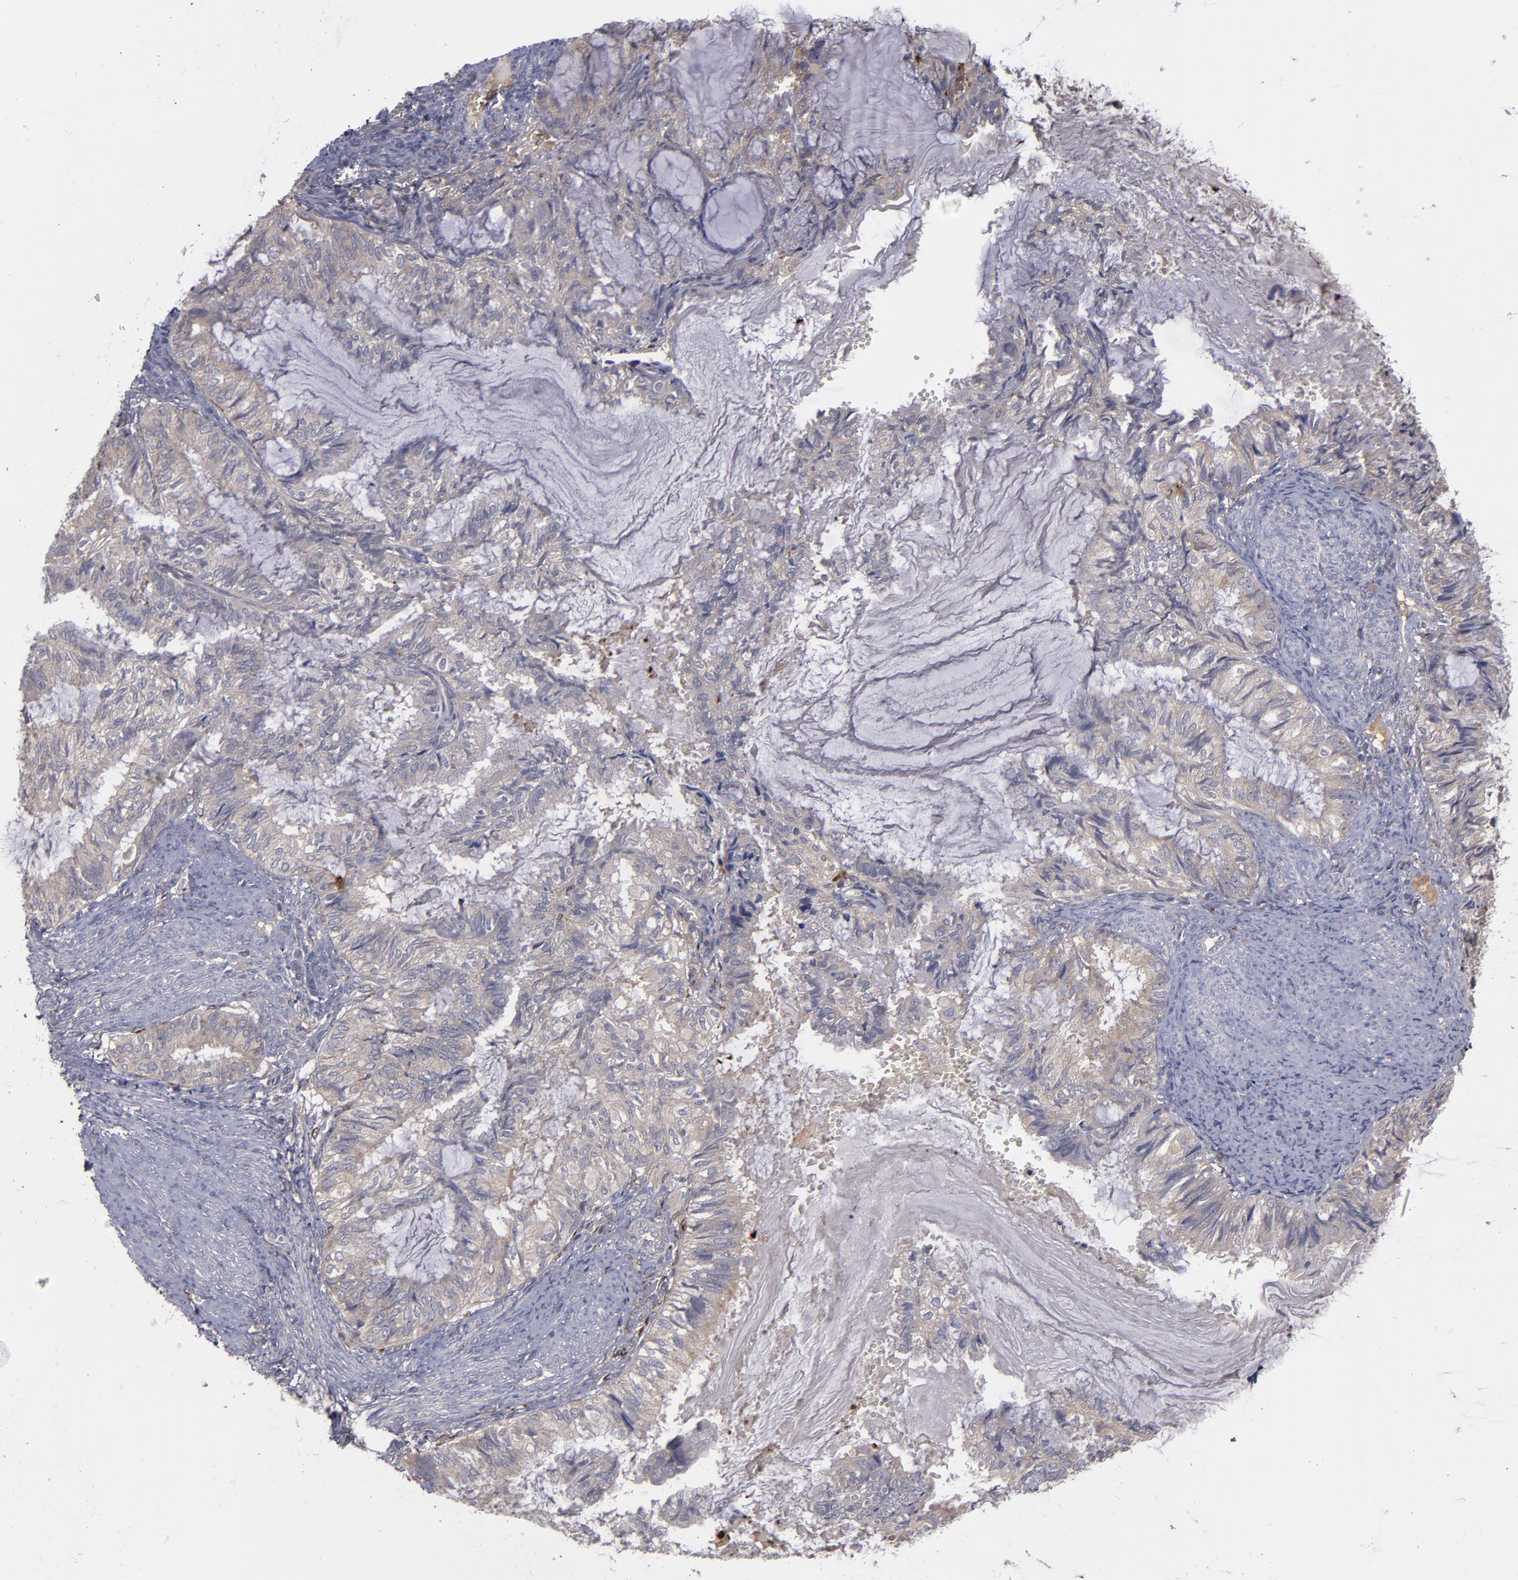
{"staining": {"intensity": "weak", "quantity": ">75%", "location": "cytoplasmic/membranous"}, "tissue": "endometrial cancer", "cell_type": "Tumor cells", "image_type": "cancer", "snomed": [{"axis": "morphology", "description": "Adenocarcinoma, NOS"}, {"axis": "topography", "description": "Endometrium"}], "caption": "An immunohistochemistry (IHC) photomicrograph of neoplastic tissue is shown. Protein staining in brown labels weak cytoplasmic/membranous positivity in endometrial cancer (adenocarcinoma) within tumor cells.", "gene": "MMP11", "patient": {"sex": "female", "age": 86}}